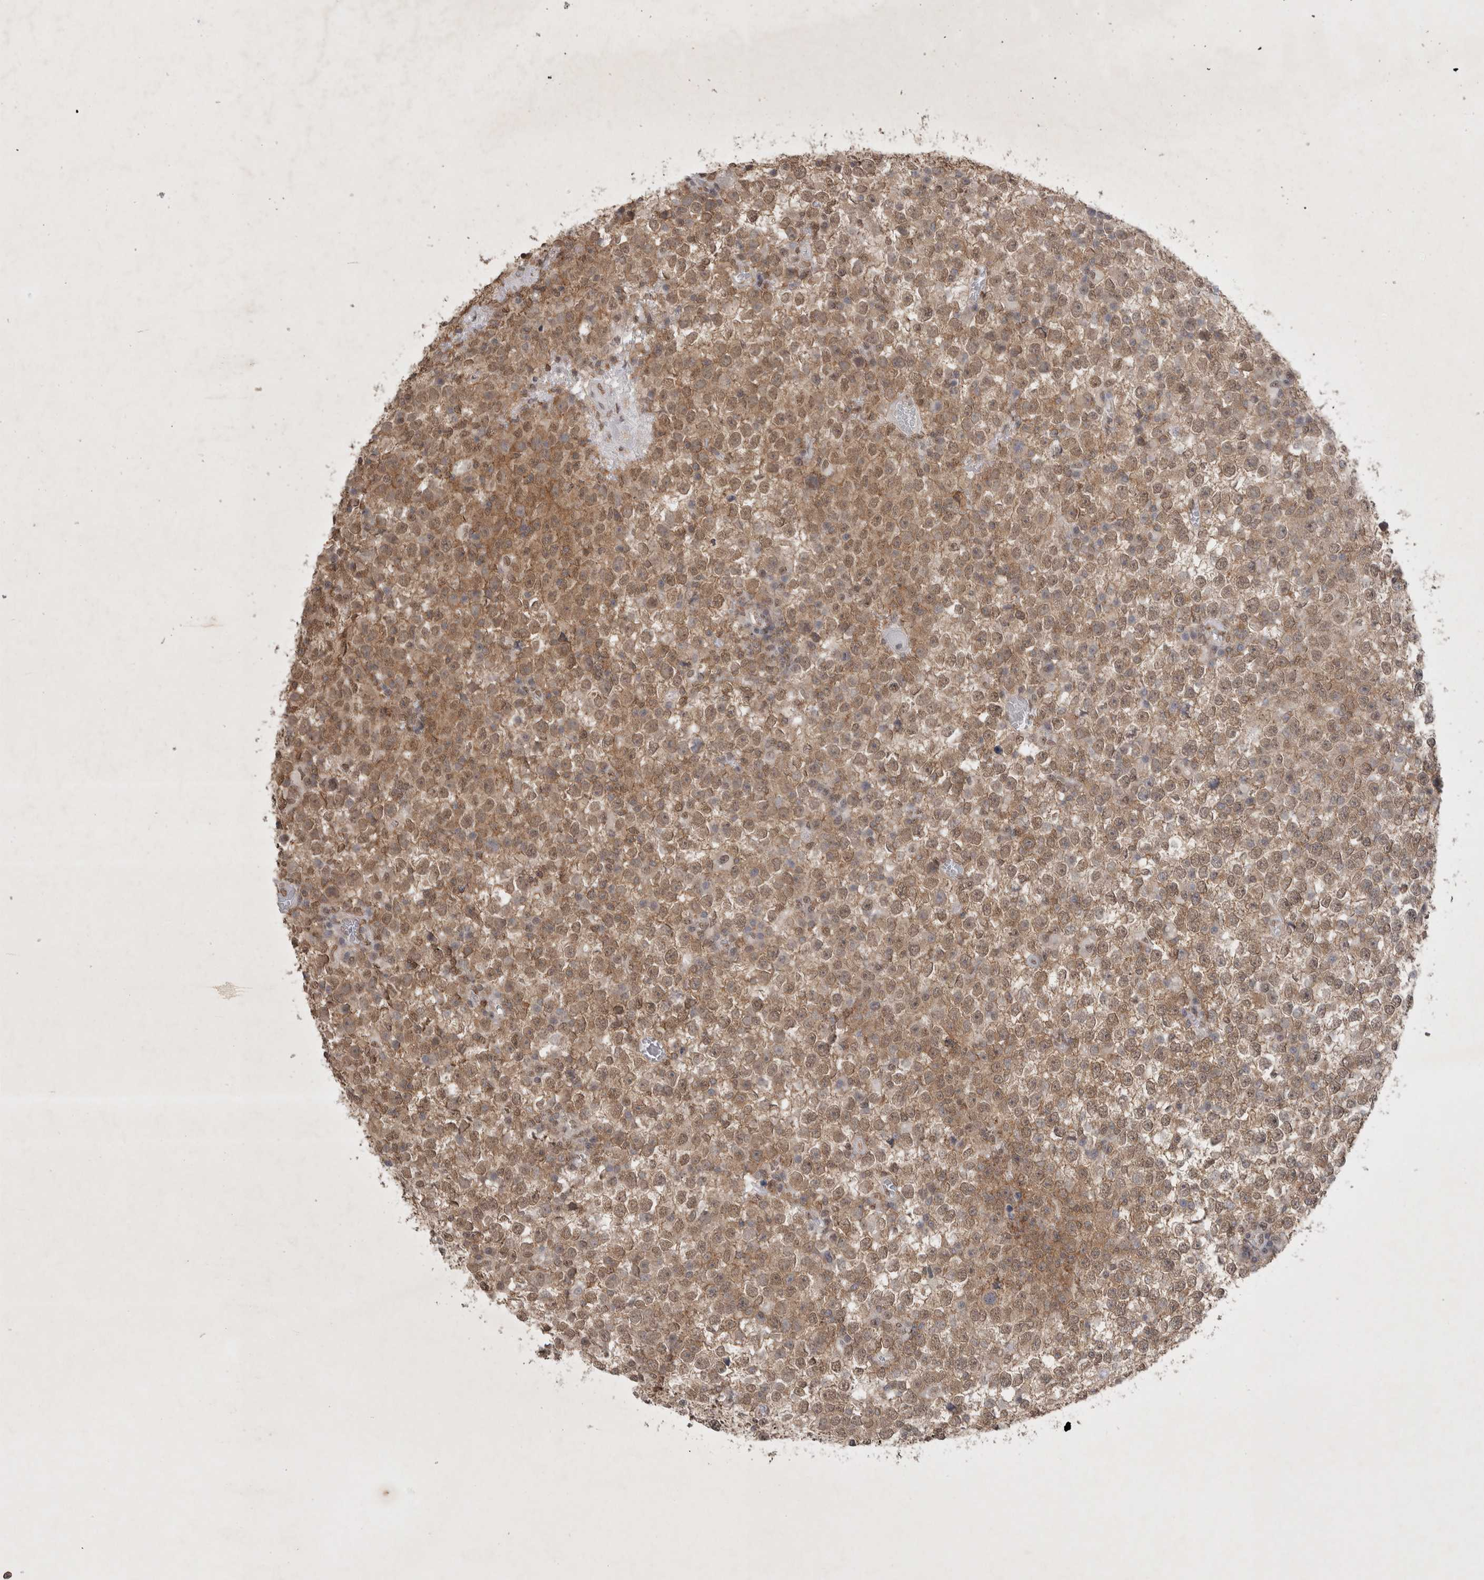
{"staining": {"intensity": "moderate", "quantity": ">75%", "location": "cytoplasmic/membranous"}, "tissue": "testis cancer", "cell_type": "Tumor cells", "image_type": "cancer", "snomed": [{"axis": "morphology", "description": "Seminoma, NOS"}, {"axis": "topography", "description": "Testis"}], "caption": "Immunohistochemical staining of testis cancer shows moderate cytoplasmic/membranous protein positivity in approximately >75% of tumor cells.", "gene": "WIPF2", "patient": {"sex": "male", "age": 65}}